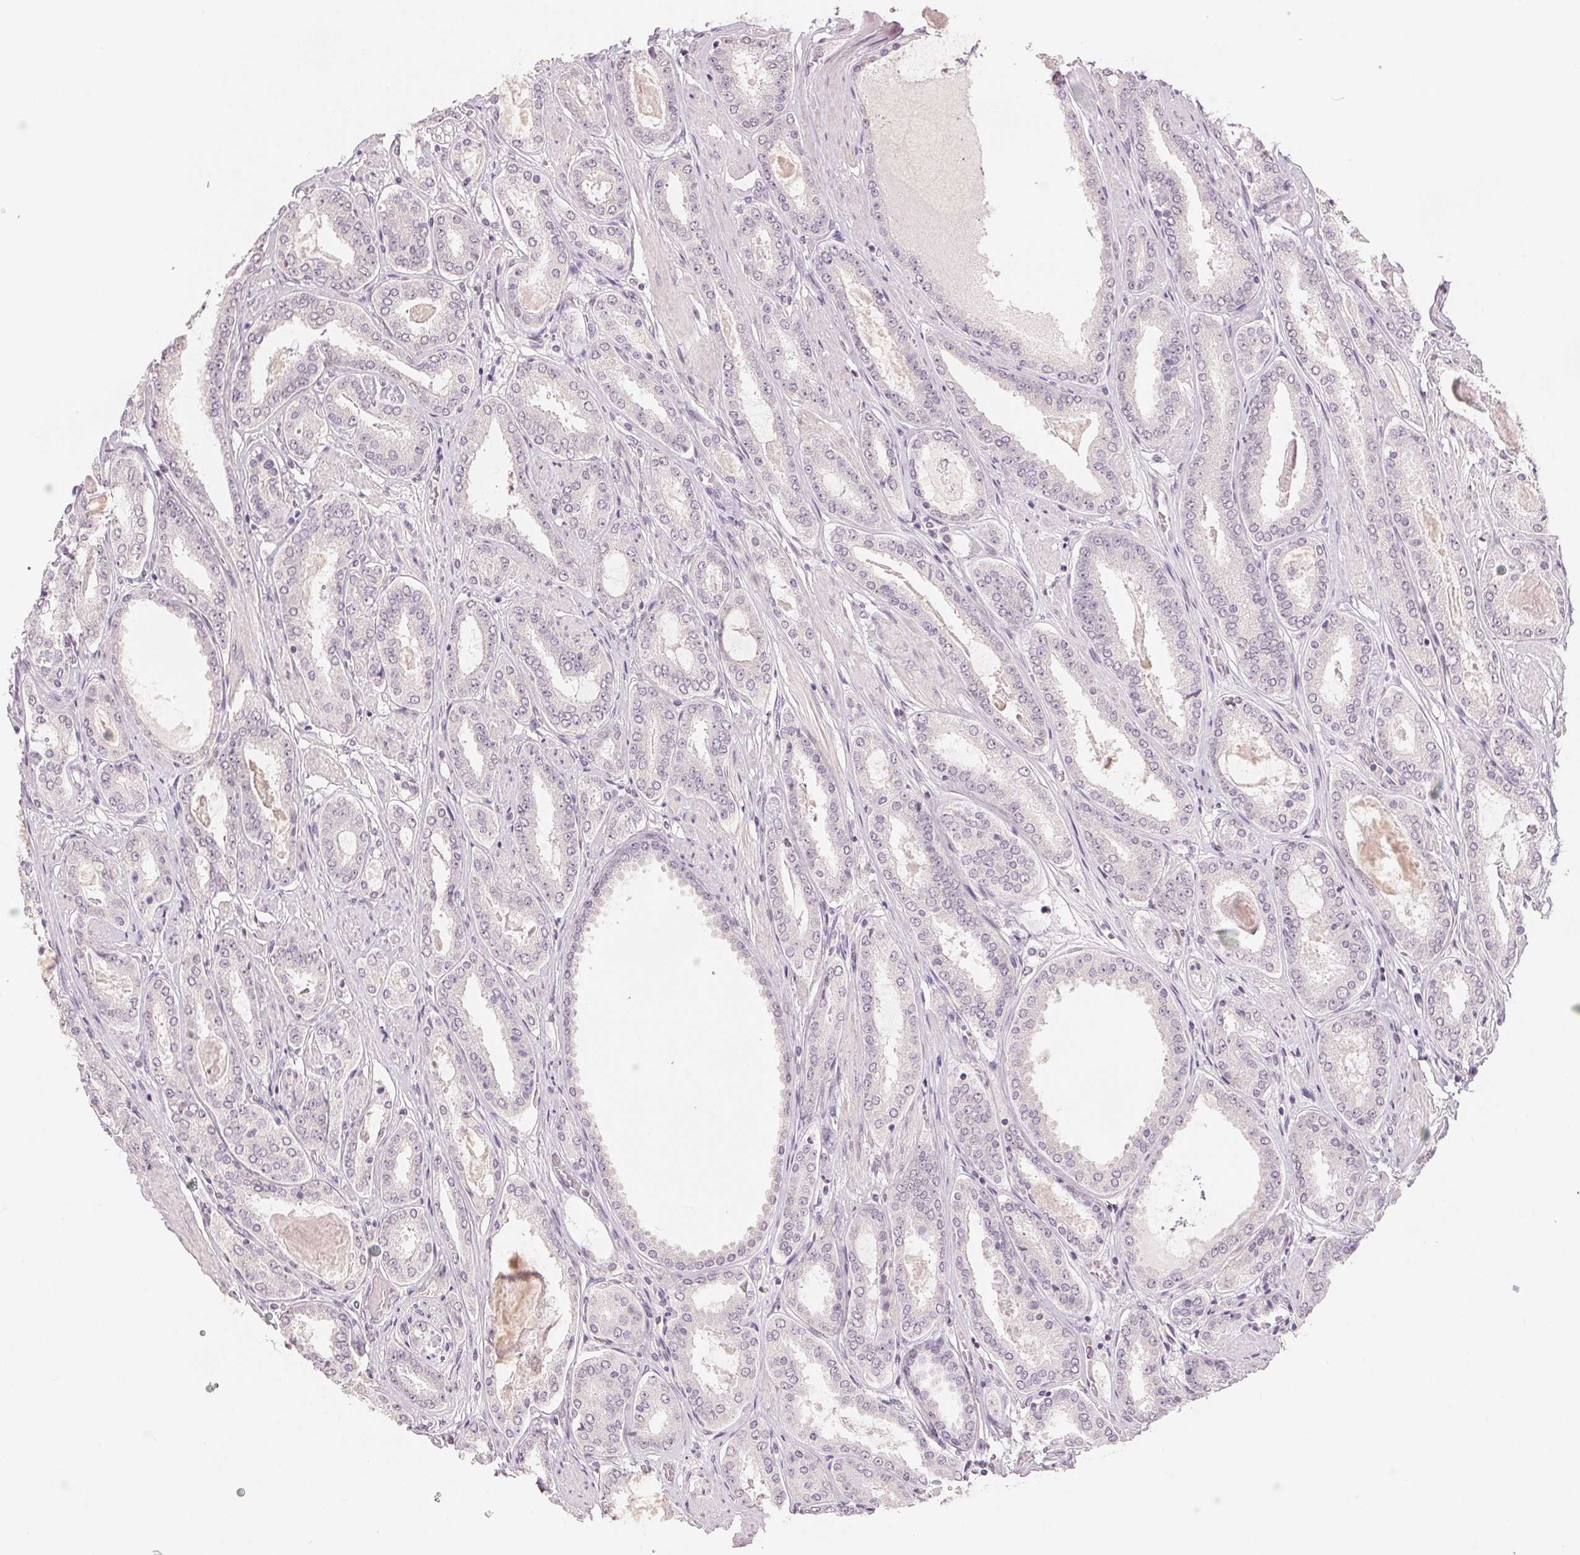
{"staining": {"intensity": "negative", "quantity": "none", "location": "none"}, "tissue": "prostate cancer", "cell_type": "Tumor cells", "image_type": "cancer", "snomed": [{"axis": "morphology", "description": "Adenocarcinoma, High grade"}, {"axis": "topography", "description": "Prostate"}], "caption": "High magnification brightfield microscopy of prostate cancer stained with DAB (brown) and counterstained with hematoxylin (blue): tumor cells show no significant expression.", "gene": "SLC27A5", "patient": {"sex": "male", "age": 63}}